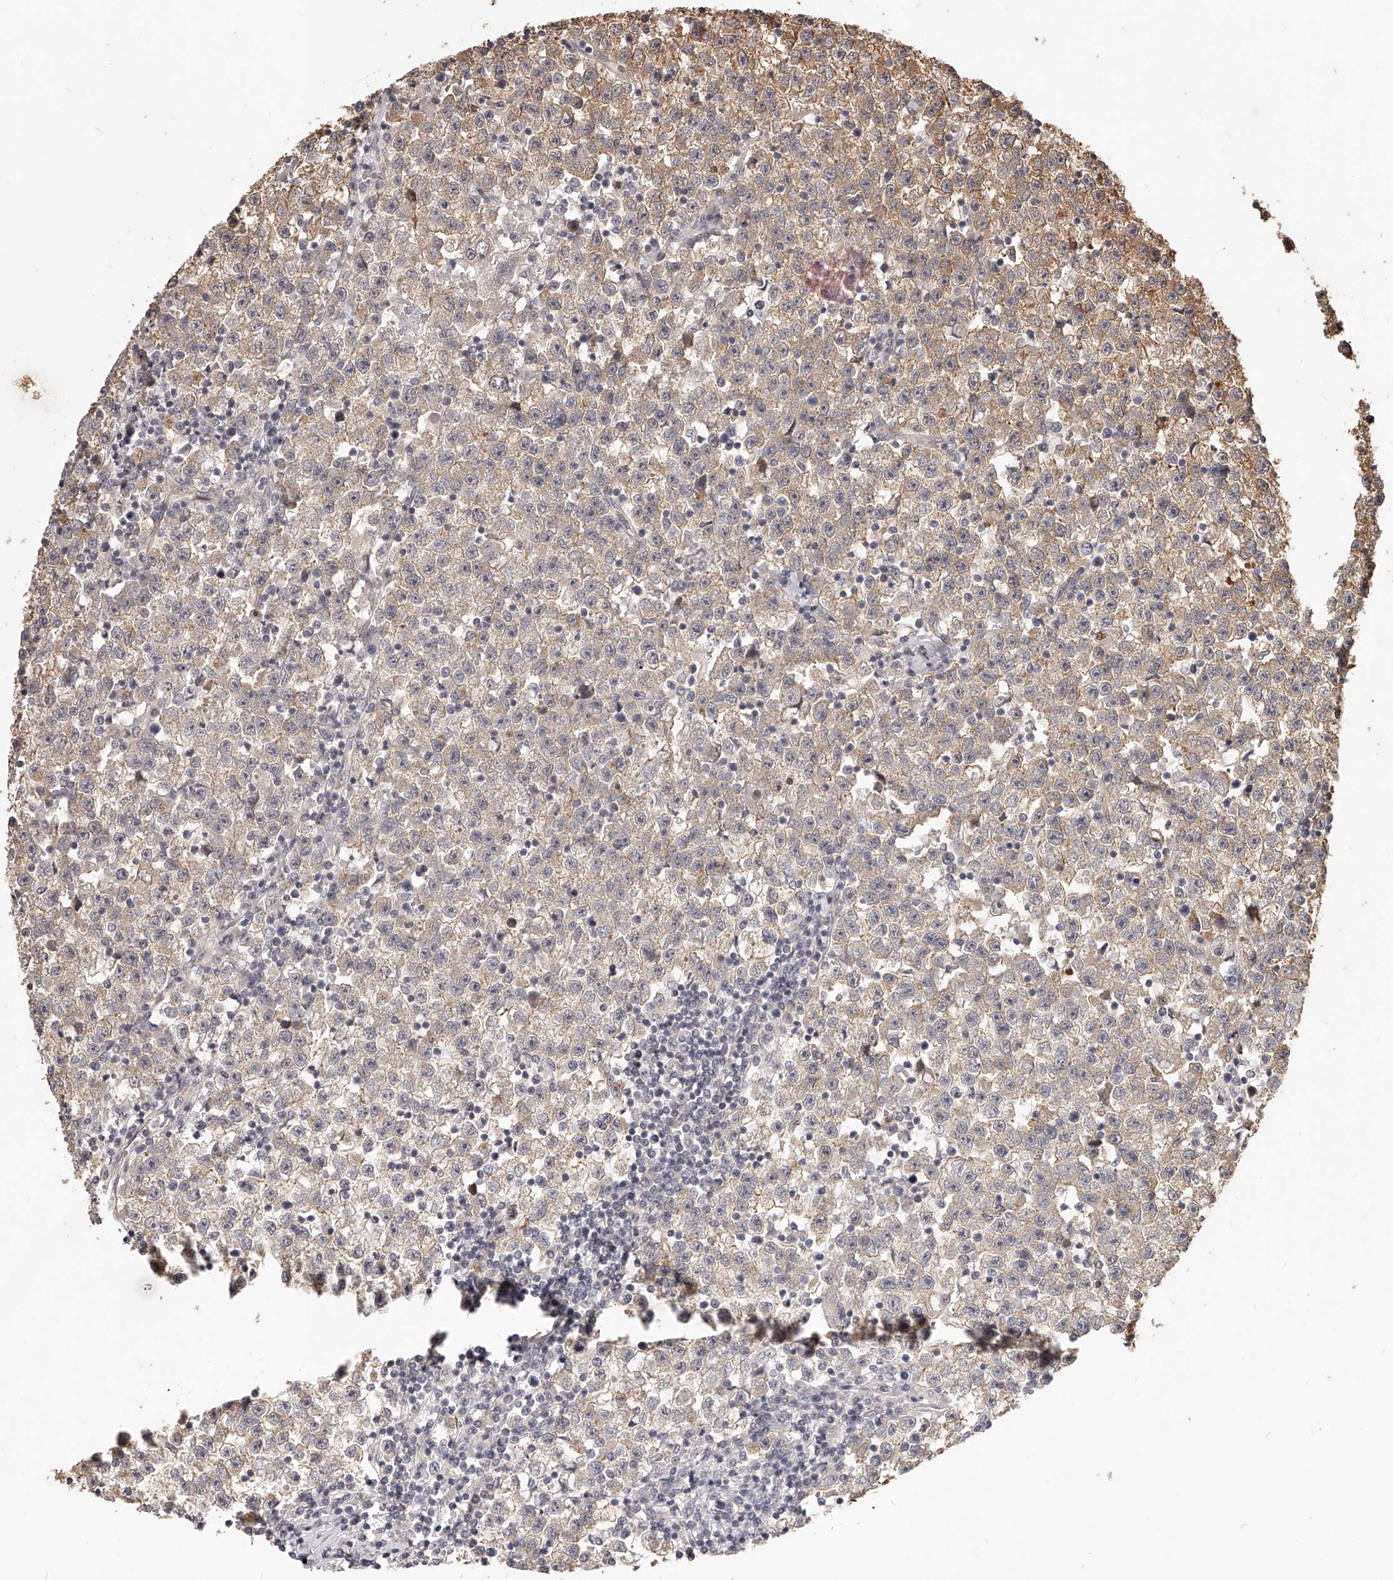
{"staining": {"intensity": "weak", "quantity": ">75%", "location": "cytoplasmic/membranous"}, "tissue": "testis cancer", "cell_type": "Tumor cells", "image_type": "cancer", "snomed": [{"axis": "morphology", "description": "Seminoma, NOS"}, {"axis": "topography", "description": "Testis"}], "caption": "Brown immunohistochemical staining in human testis cancer (seminoma) displays weak cytoplasmic/membranous staining in approximately >75% of tumor cells. (brown staining indicates protein expression, while blue staining denotes nuclei).", "gene": "ZNF582", "patient": {"sex": "male", "age": 22}}